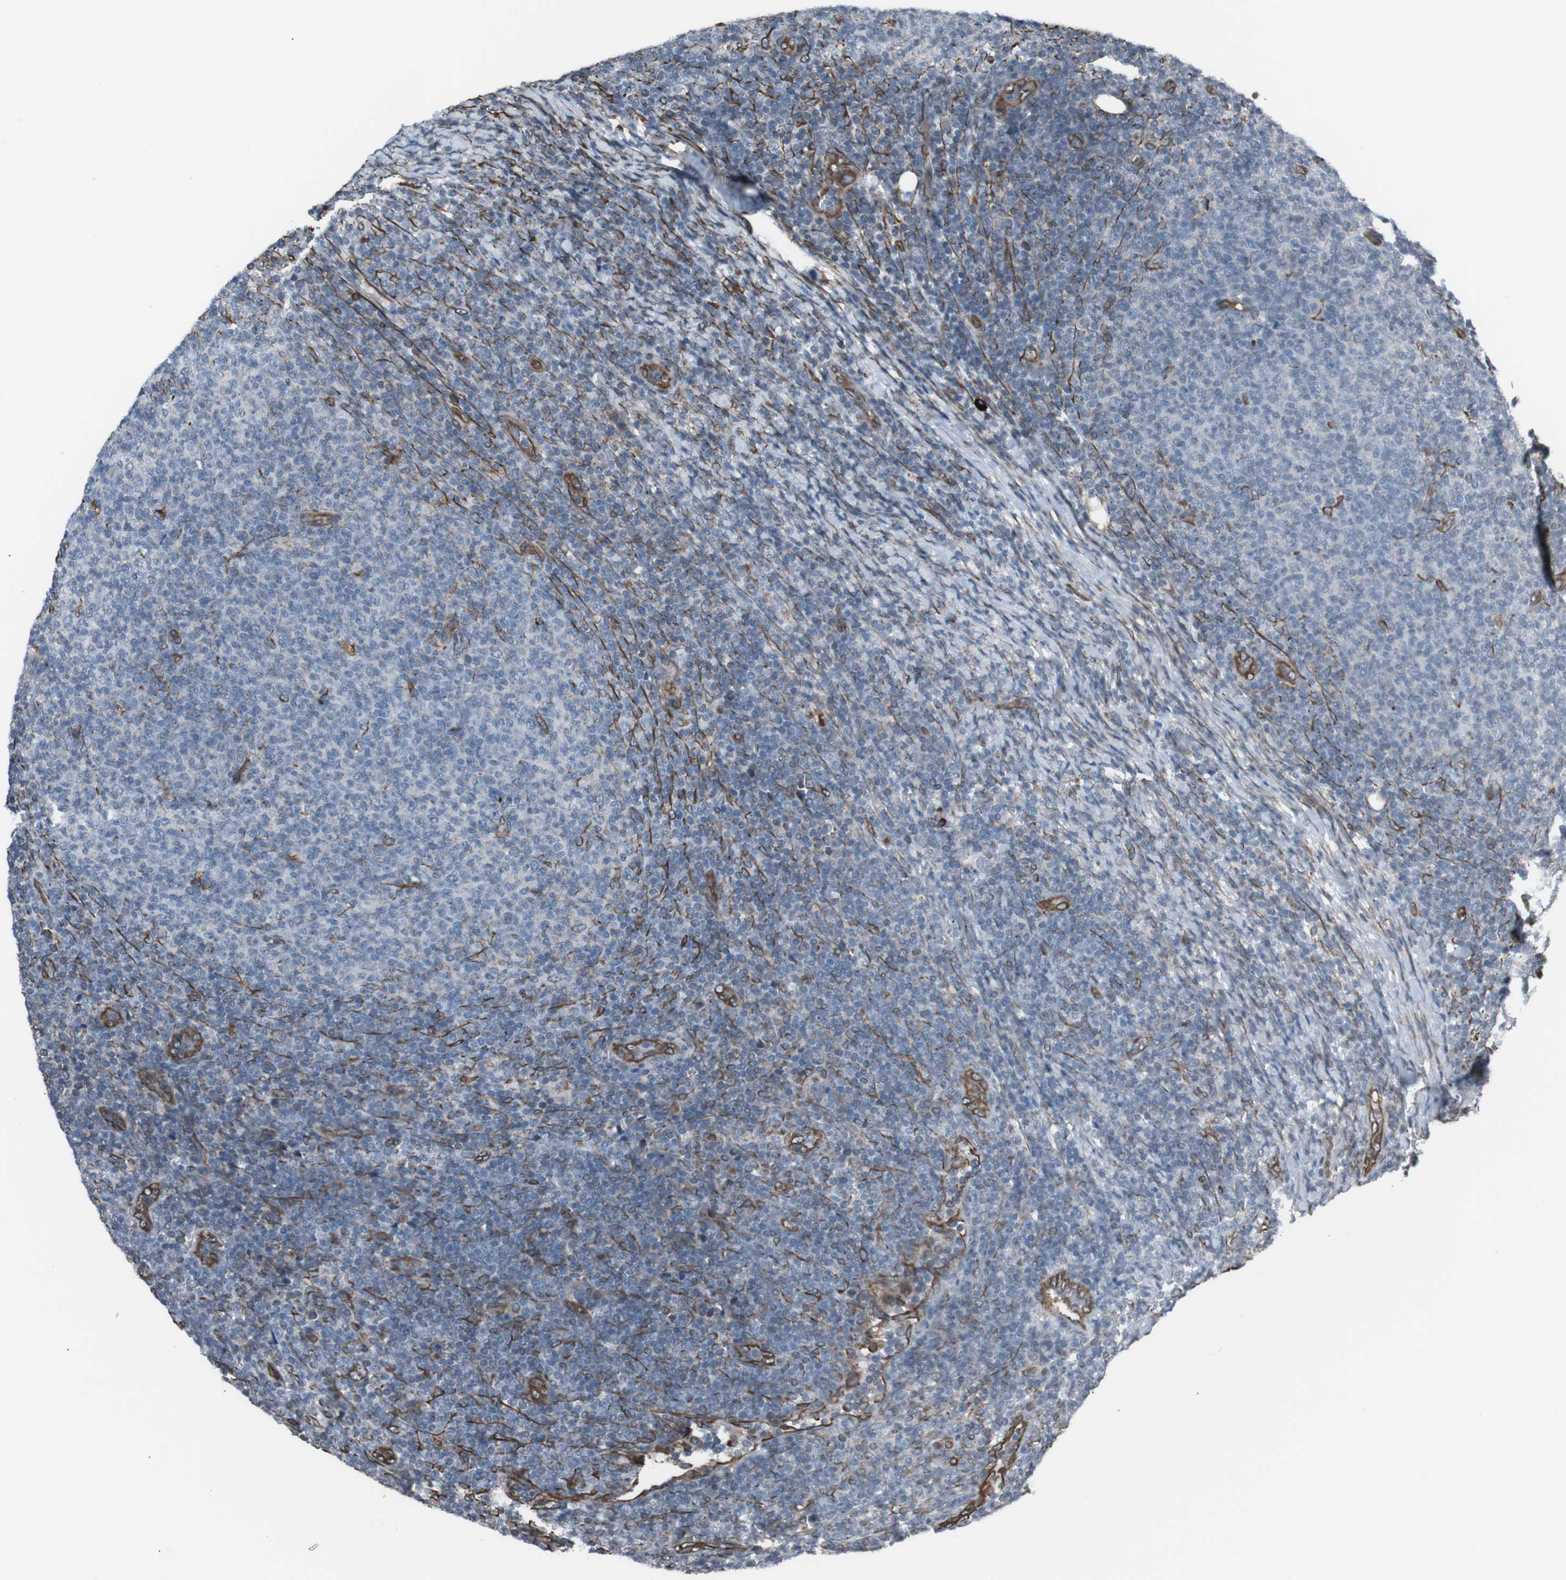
{"staining": {"intensity": "negative", "quantity": "none", "location": "none"}, "tissue": "lymphoma", "cell_type": "Tumor cells", "image_type": "cancer", "snomed": [{"axis": "morphology", "description": "Malignant lymphoma, non-Hodgkin's type, Low grade"}, {"axis": "topography", "description": "Lymph node"}], "caption": "Immunohistochemistry histopathology image of human lymphoma stained for a protein (brown), which shows no expression in tumor cells.", "gene": "TMEM141", "patient": {"sex": "male", "age": 66}}